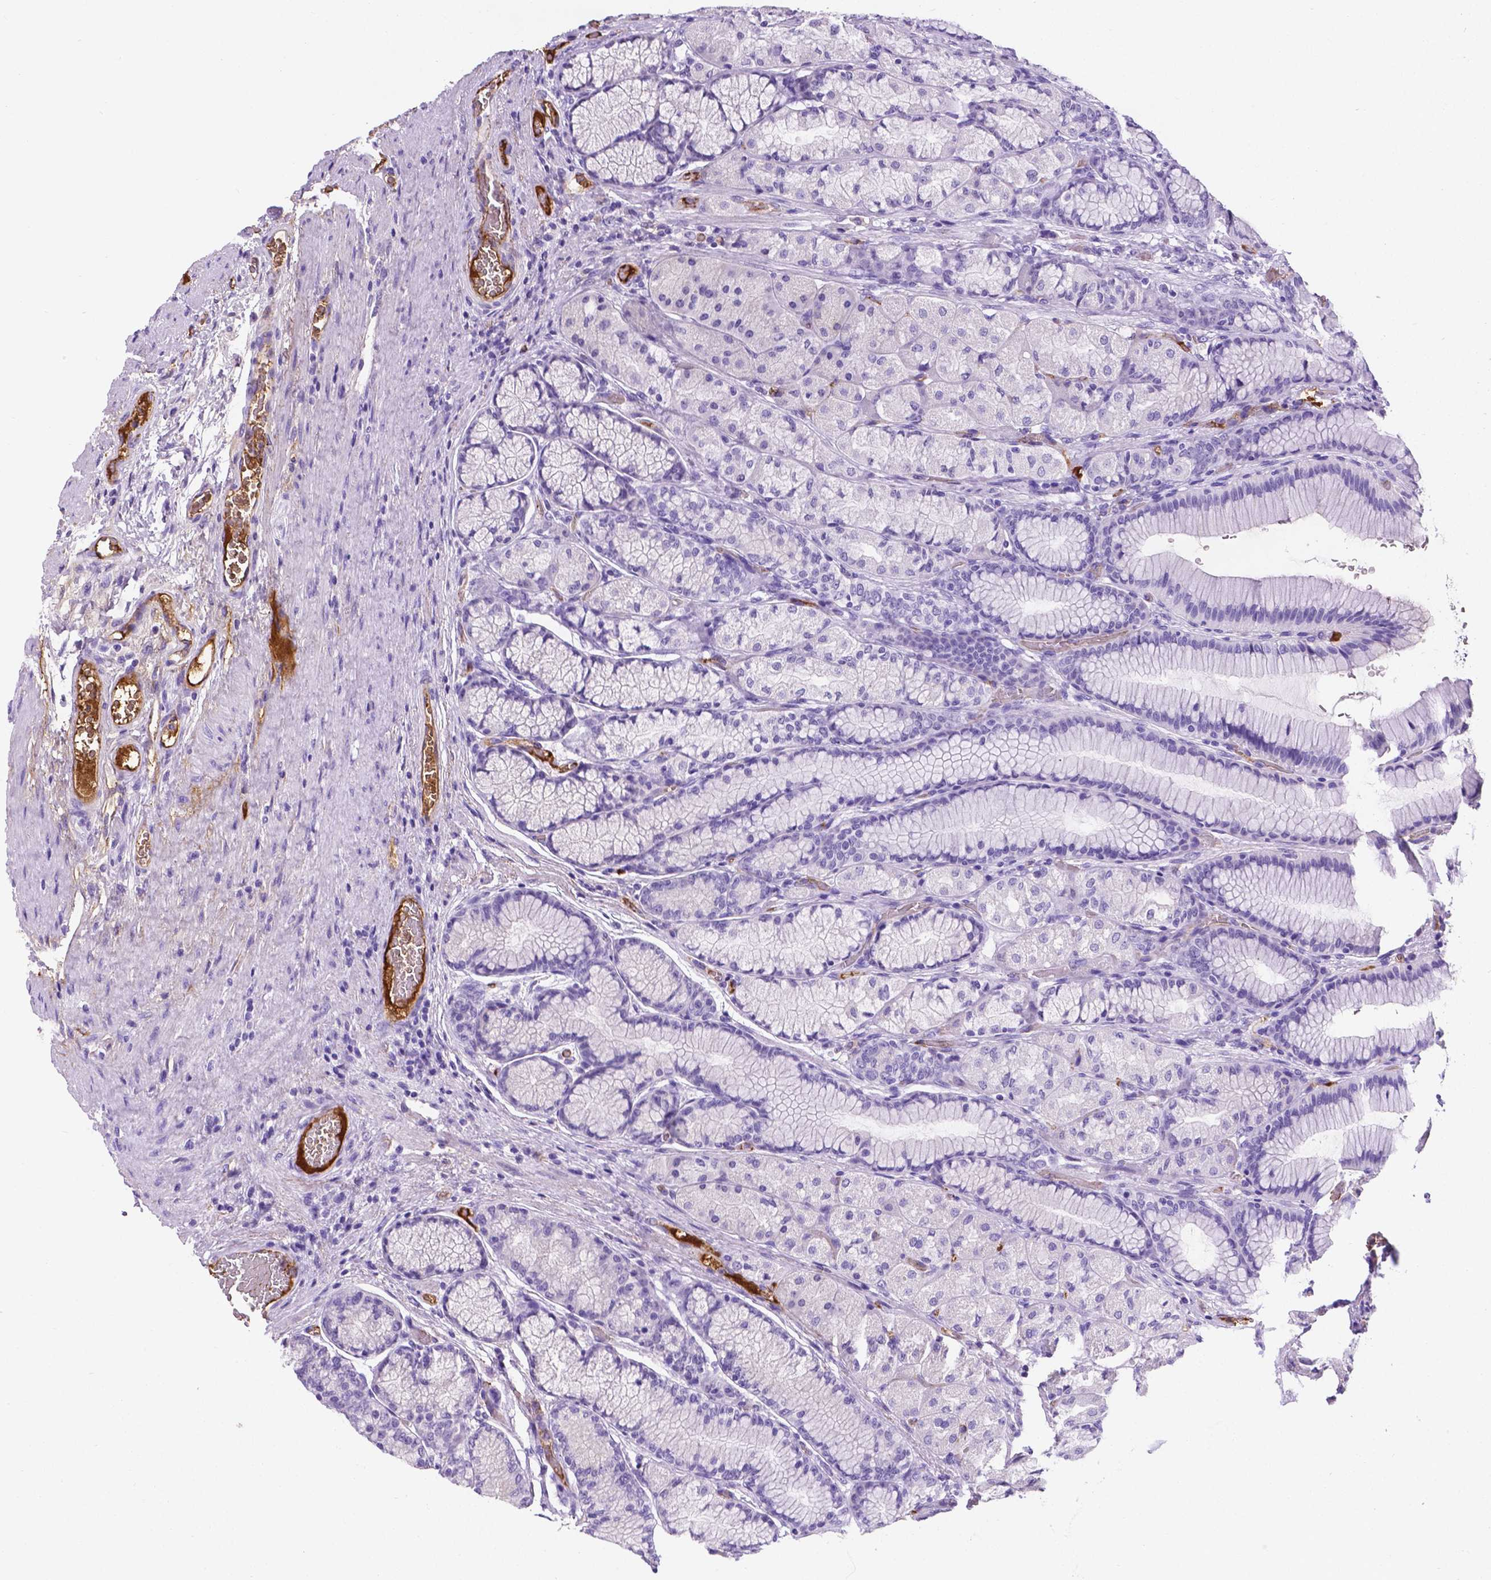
{"staining": {"intensity": "negative", "quantity": "none", "location": "none"}, "tissue": "stomach", "cell_type": "Glandular cells", "image_type": "normal", "snomed": [{"axis": "morphology", "description": "Normal tissue, NOS"}, {"axis": "morphology", "description": "Adenocarcinoma, NOS"}, {"axis": "morphology", "description": "Adenocarcinoma, High grade"}, {"axis": "topography", "description": "Stomach, upper"}, {"axis": "topography", "description": "Stomach"}], "caption": "Photomicrograph shows no protein staining in glandular cells of unremarkable stomach. (DAB immunohistochemistry (IHC) with hematoxylin counter stain).", "gene": "APOE", "patient": {"sex": "female", "age": 65}}